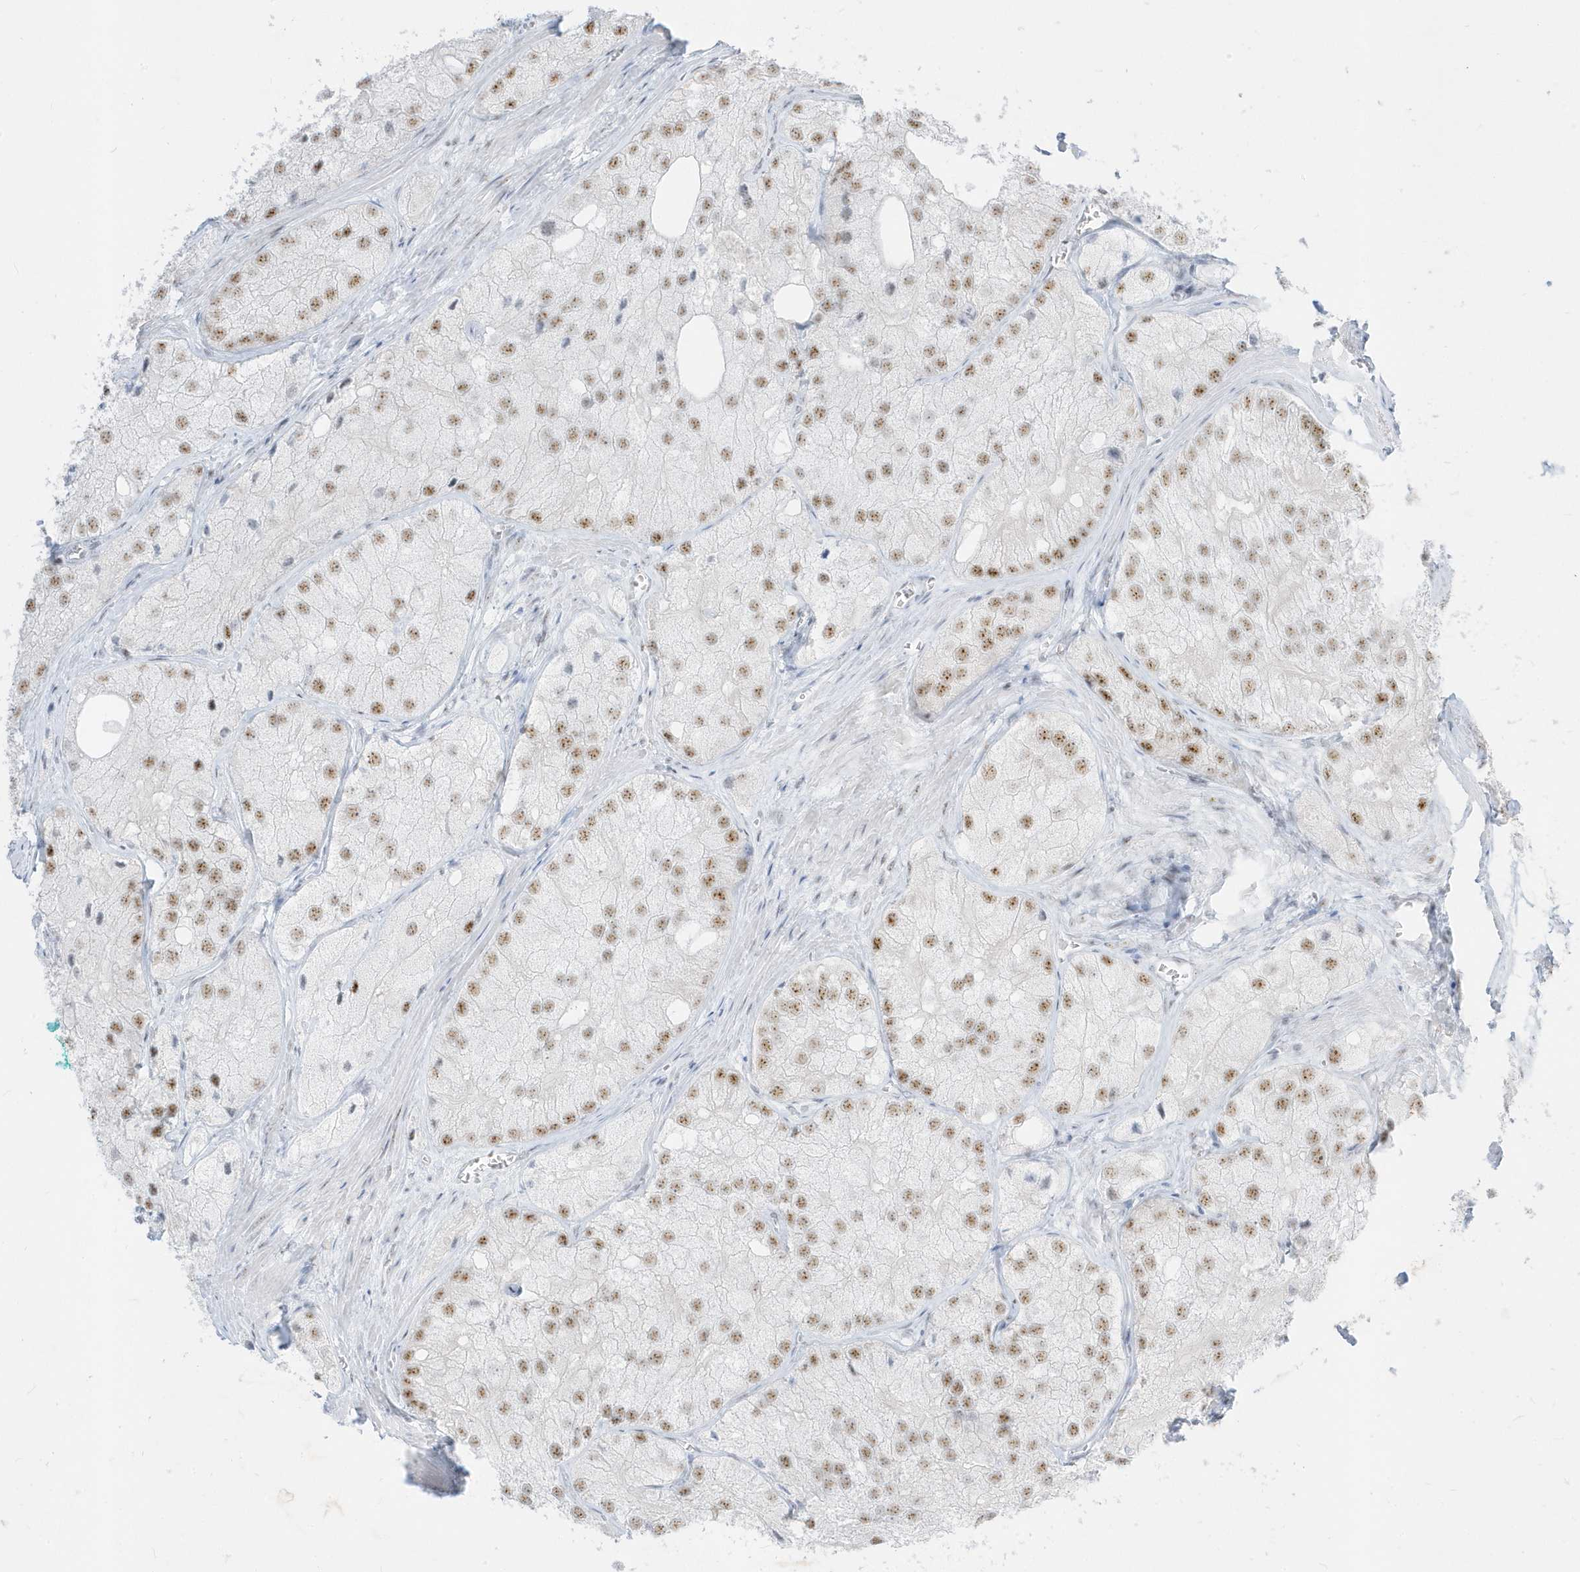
{"staining": {"intensity": "moderate", "quantity": ">75%", "location": "nuclear"}, "tissue": "prostate cancer", "cell_type": "Tumor cells", "image_type": "cancer", "snomed": [{"axis": "morphology", "description": "Adenocarcinoma, Low grade"}, {"axis": "topography", "description": "Prostate"}], "caption": "Moderate nuclear staining is present in approximately >75% of tumor cells in prostate cancer (adenocarcinoma (low-grade)).", "gene": "PLEKHN1", "patient": {"sex": "male", "age": 69}}